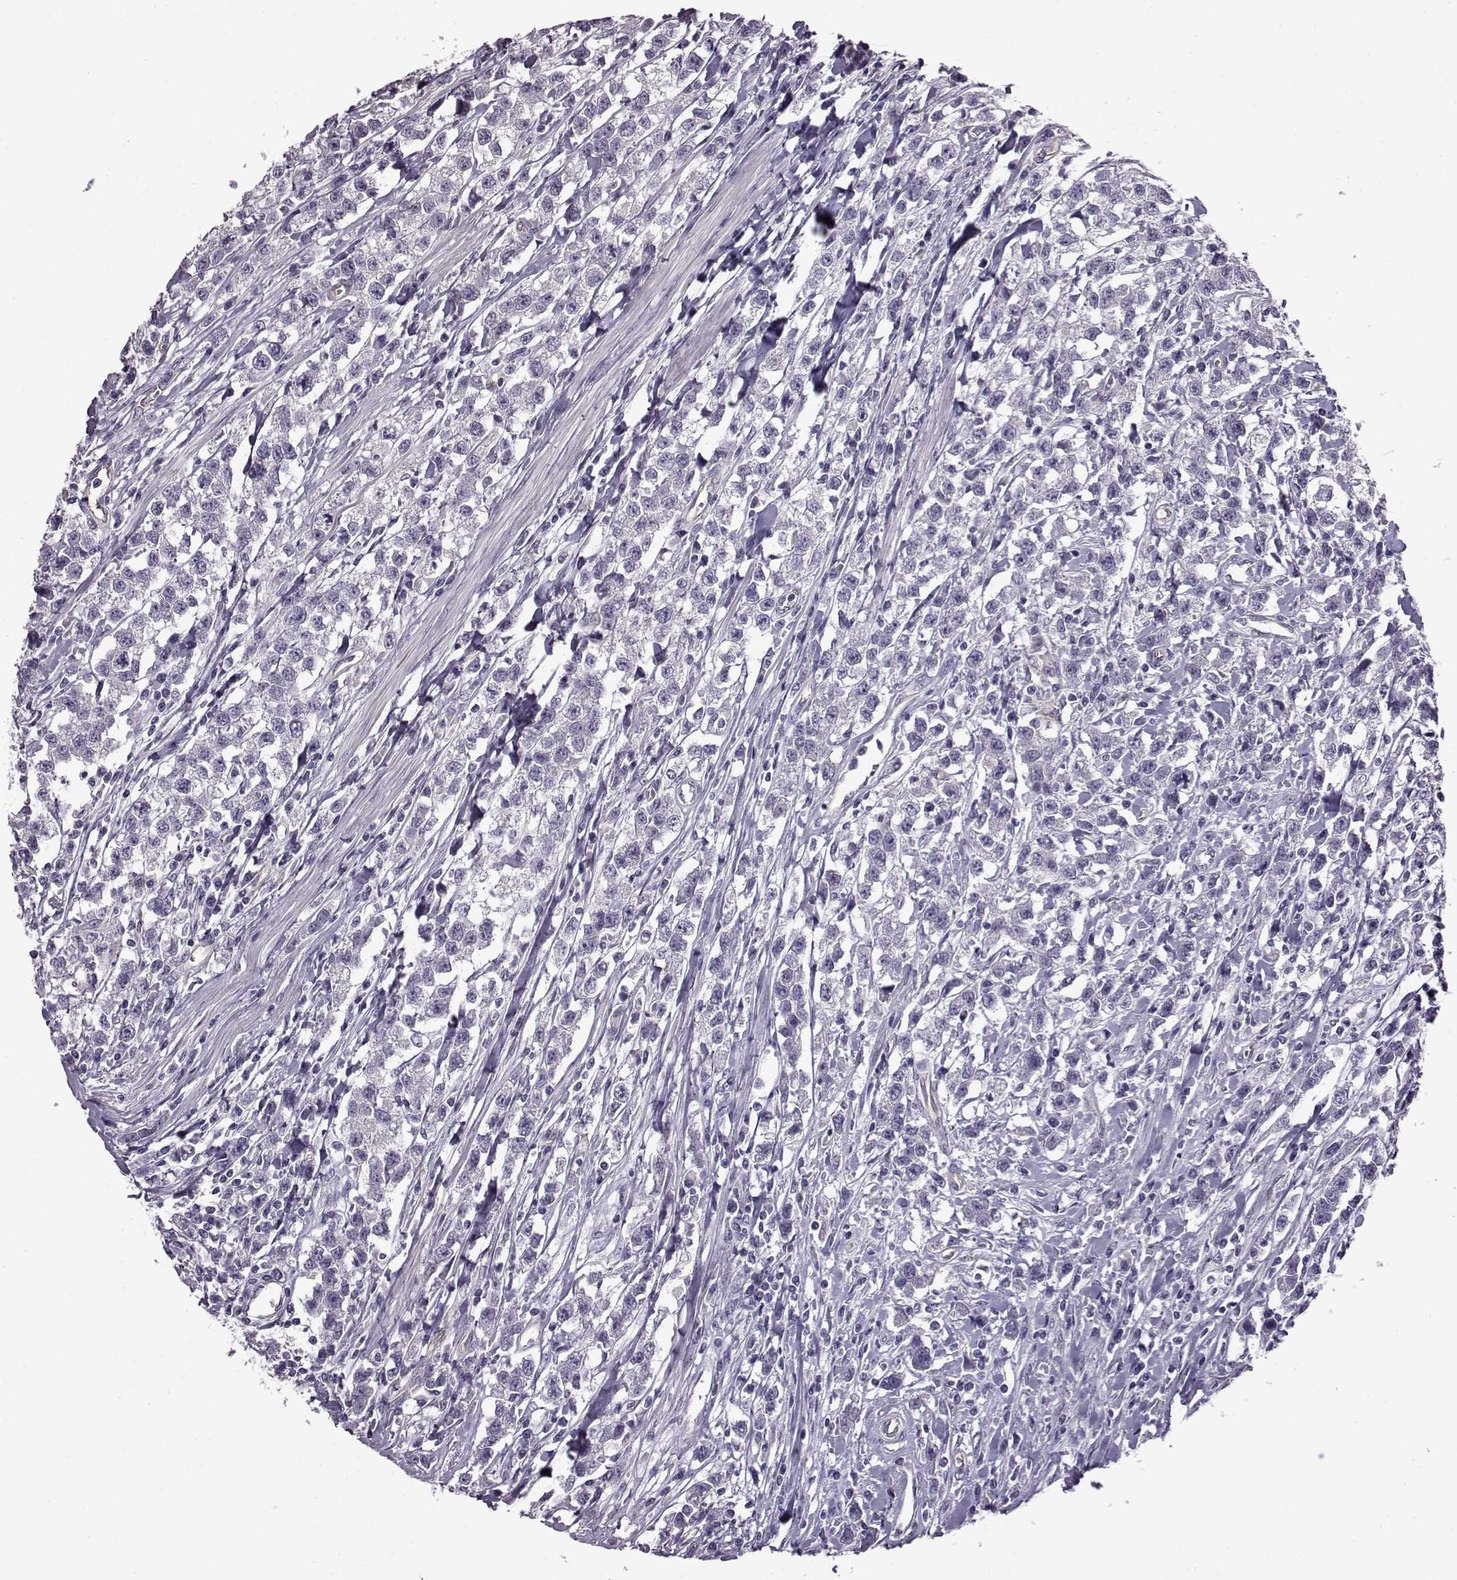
{"staining": {"intensity": "negative", "quantity": "none", "location": "none"}, "tissue": "testis cancer", "cell_type": "Tumor cells", "image_type": "cancer", "snomed": [{"axis": "morphology", "description": "Seminoma, NOS"}, {"axis": "topography", "description": "Testis"}], "caption": "Immunohistochemistry of human testis seminoma exhibits no expression in tumor cells.", "gene": "EDDM3B", "patient": {"sex": "male", "age": 59}}